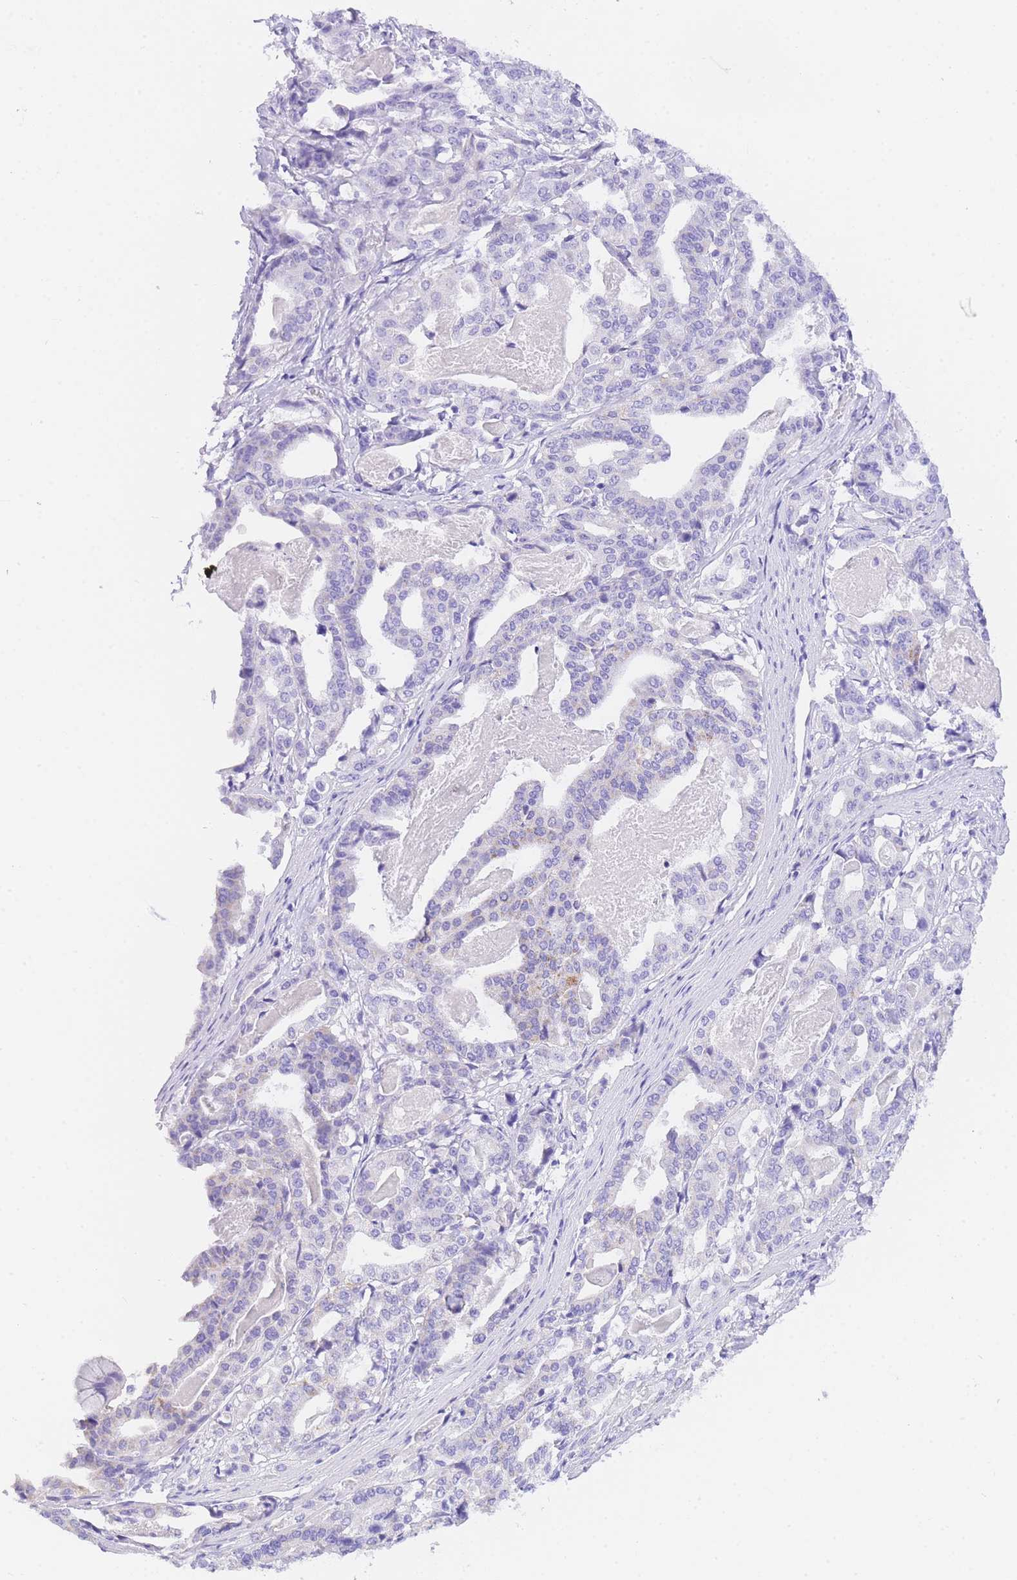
{"staining": {"intensity": "moderate", "quantity": "<25%", "location": "cytoplasmic/membranous"}, "tissue": "stomach cancer", "cell_type": "Tumor cells", "image_type": "cancer", "snomed": [{"axis": "morphology", "description": "Adenocarcinoma, NOS"}, {"axis": "topography", "description": "Stomach"}], "caption": "Protein staining exhibits moderate cytoplasmic/membranous positivity in approximately <25% of tumor cells in stomach cancer (adenocarcinoma). Nuclei are stained in blue.", "gene": "NKD2", "patient": {"sex": "male", "age": 48}}